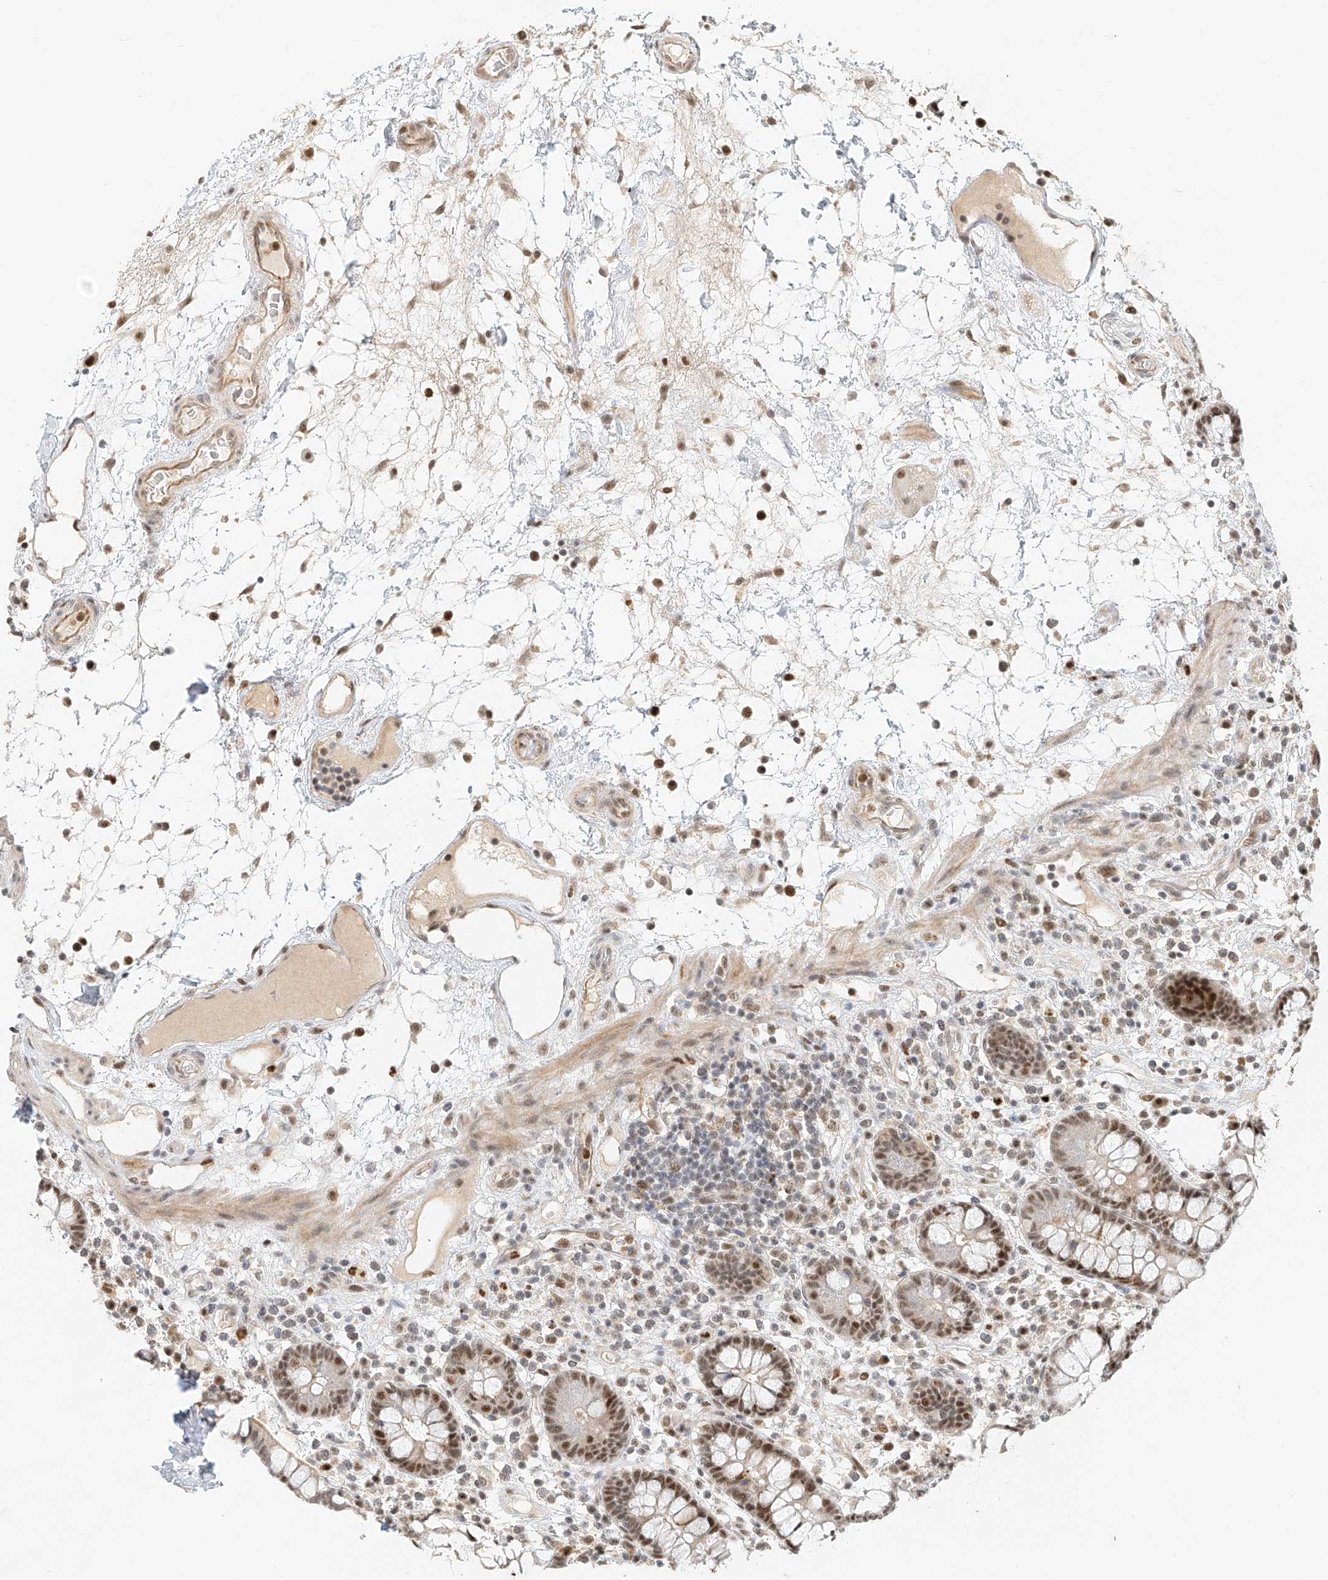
{"staining": {"intensity": "strong", "quantity": ">75%", "location": "nuclear"}, "tissue": "colon", "cell_type": "Endothelial cells", "image_type": "normal", "snomed": [{"axis": "morphology", "description": "Normal tissue, NOS"}, {"axis": "topography", "description": "Colon"}], "caption": "Brown immunohistochemical staining in benign colon demonstrates strong nuclear positivity in approximately >75% of endothelial cells. The staining is performed using DAB (3,3'-diaminobenzidine) brown chromogen to label protein expression. The nuclei are counter-stained blue using hematoxylin.", "gene": "CXorf58", "patient": {"sex": "female", "age": 79}}